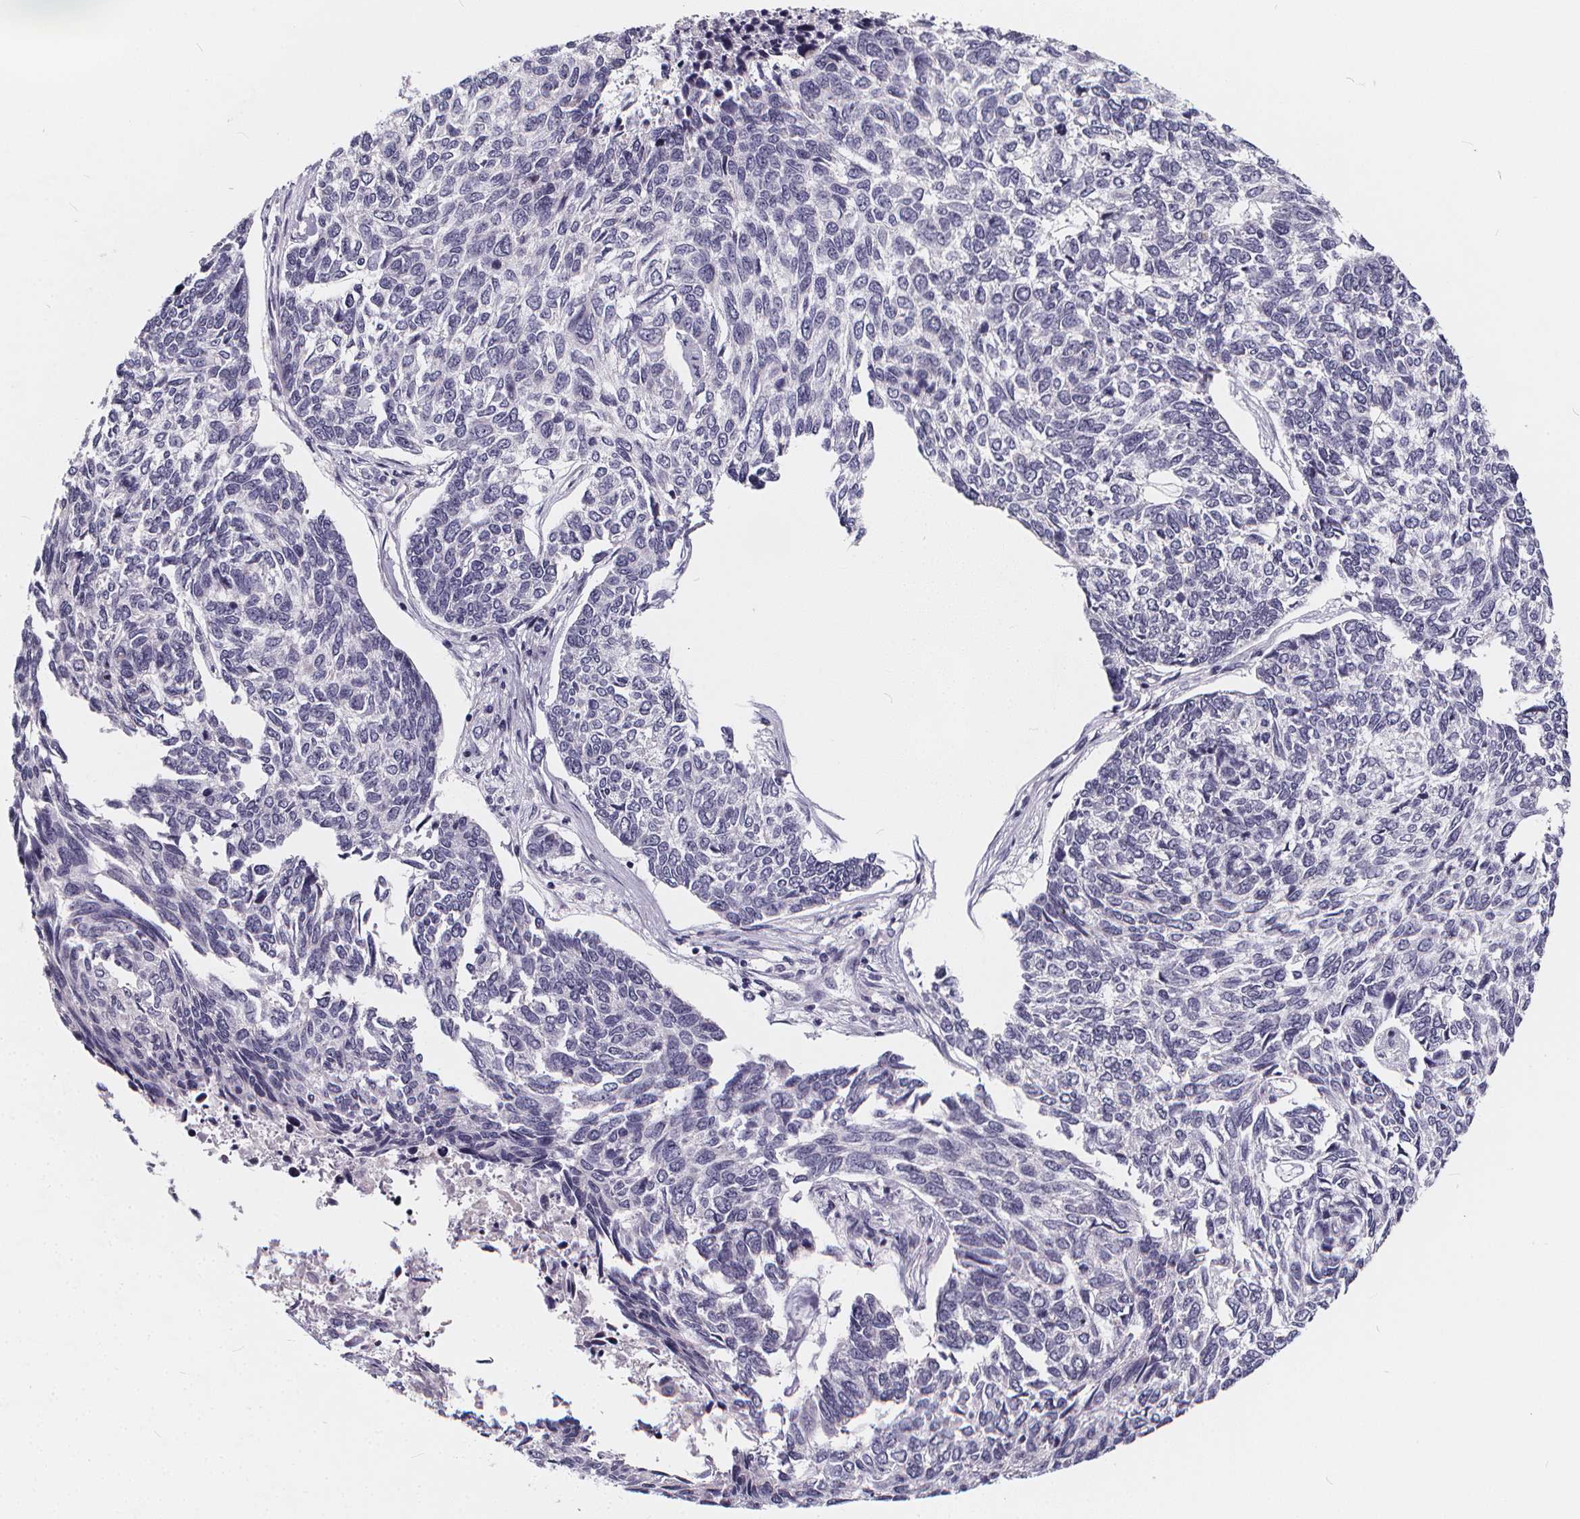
{"staining": {"intensity": "negative", "quantity": "none", "location": "none"}, "tissue": "skin cancer", "cell_type": "Tumor cells", "image_type": "cancer", "snomed": [{"axis": "morphology", "description": "Basal cell carcinoma"}, {"axis": "topography", "description": "Skin"}], "caption": "The IHC photomicrograph has no significant positivity in tumor cells of basal cell carcinoma (skin) tissue.", "gene": "SPEF2", "patient": {"sex": "female", "age": 65}}